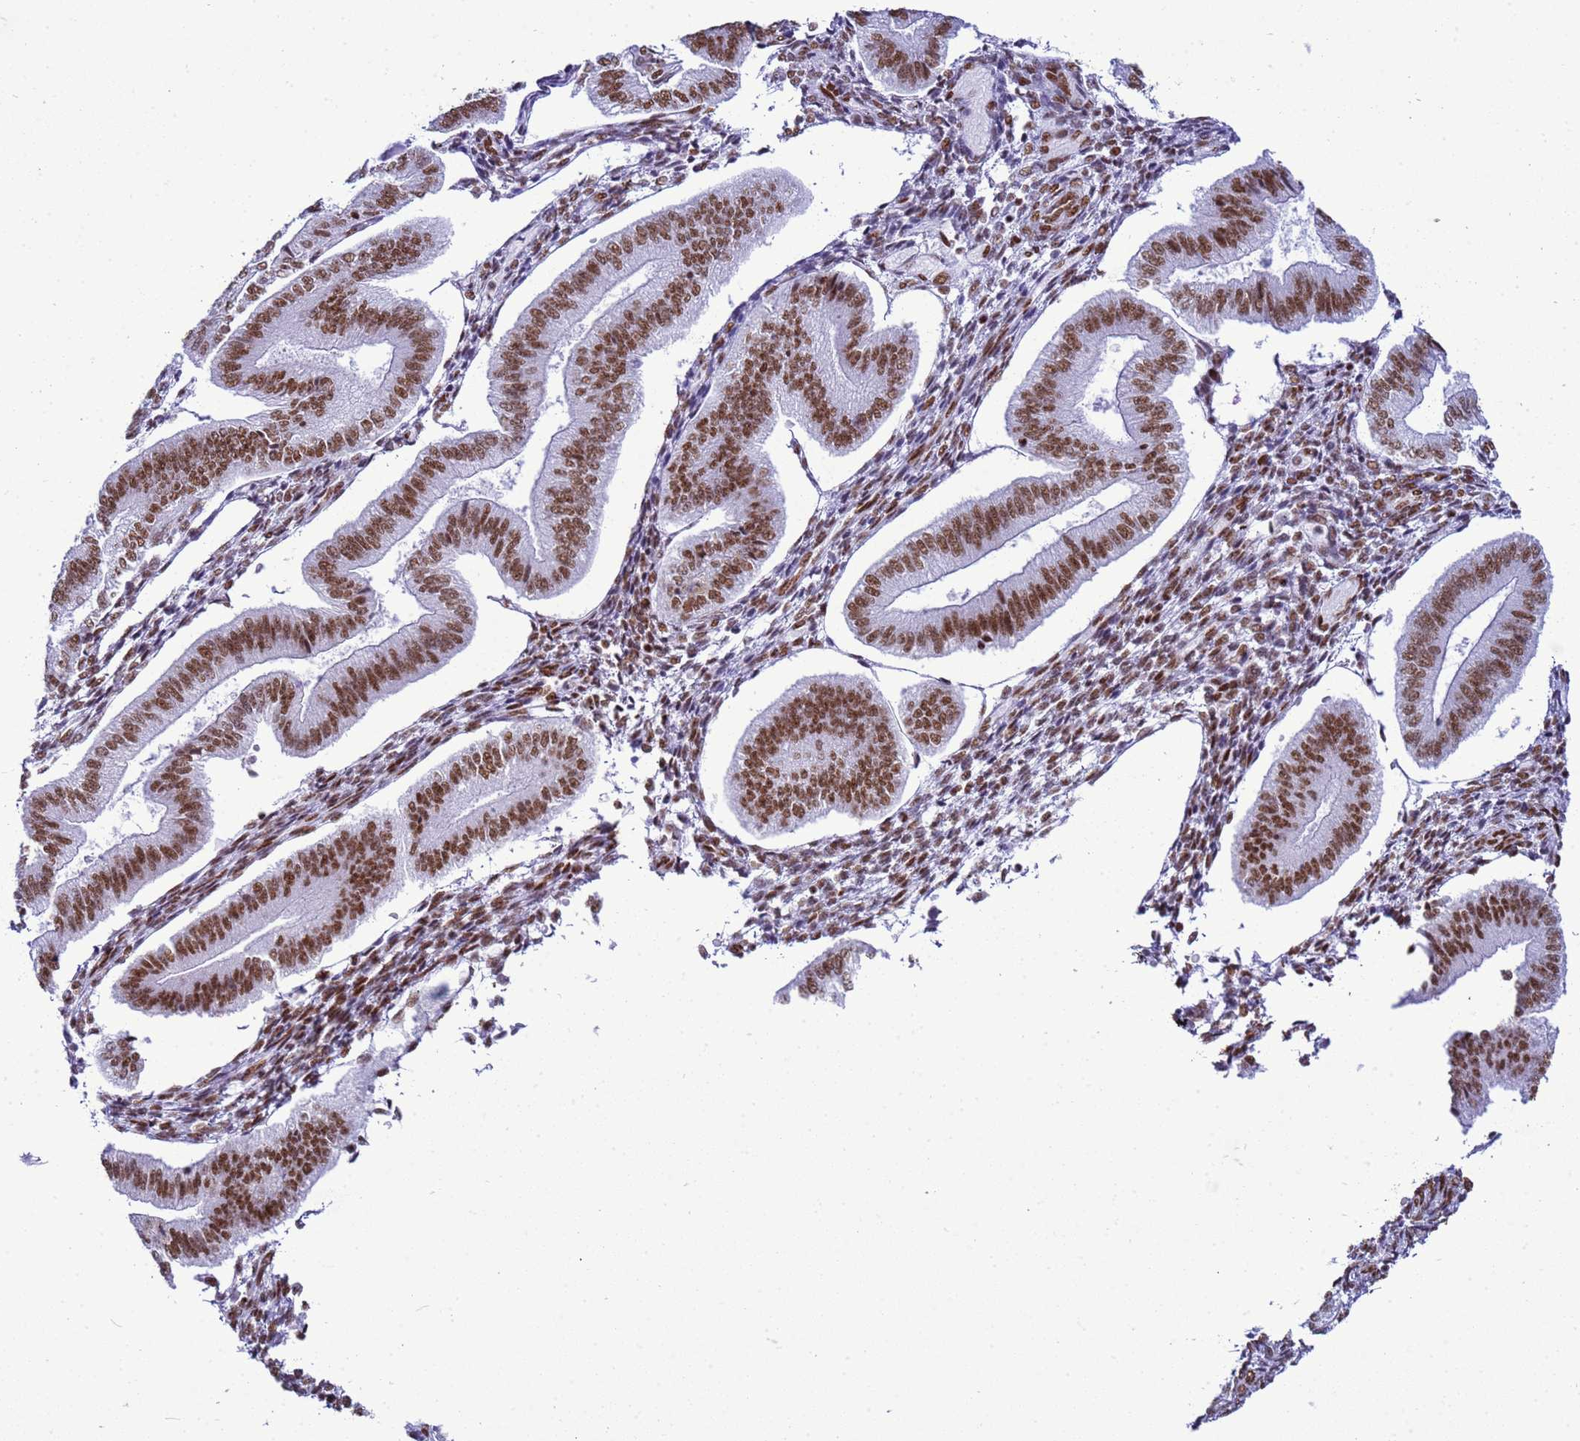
{"staining": {"intensity": "moderate", "quantity": ">75%", "location": "nuclear"}, "tissue": "endometrium", "cell_type": "Cells in endometrial stroma", "image_type": "normal", "snomed": [{"axis": "morphology", "description": "Normal tissue, NOS"}, {"axis": "topography", "description": "Endometrium"}], "caption": "Protein positivity by immunohistochemistry exhibits moderate nuclear staining in about >75% of cells in endometrial stroma in unremarkable endometrium. The protein is stained brown, and the nuclei are stained in blue (DAB IHC with brightfield microscopy, high magnification).", "gene": "RALY", "patient": {"sex": "female", "age": 34}}